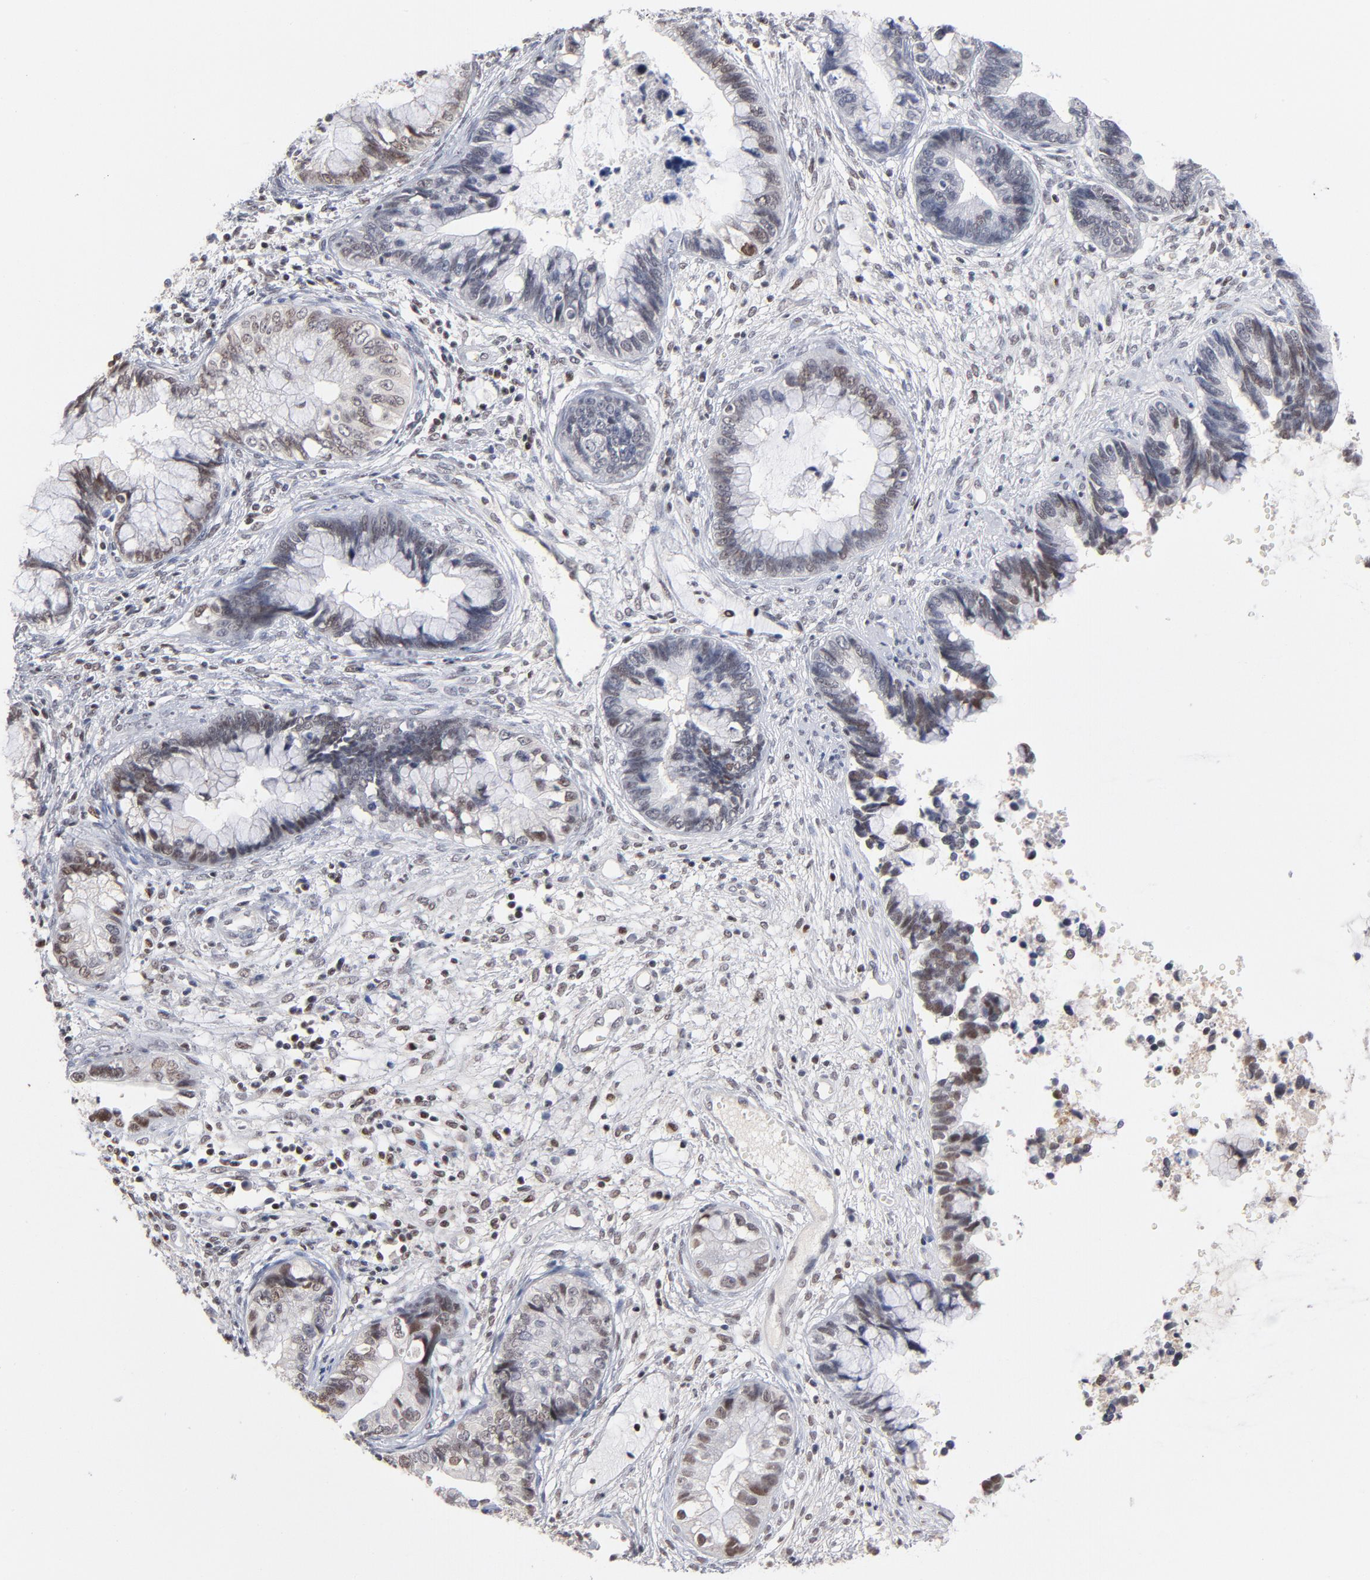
{"staining": {"intensity": "weak", "quantity": "<25%", "location": "nuclear"}, "tissue": "cervical cancer", "cell_type": "Tumor cells", "image_type": "cancer", "snomed": [{"axis": "morphology", "description": "Adenocarcinoma, NOS"}, {"axis": "topography", "description": "Cervix"}], "caption": "Tumor cells are negative for brown protein staining in cervical cancer (adenocarcinoma).", "gene": "MAX", "patient": {"sex": "female", "age": 44}}